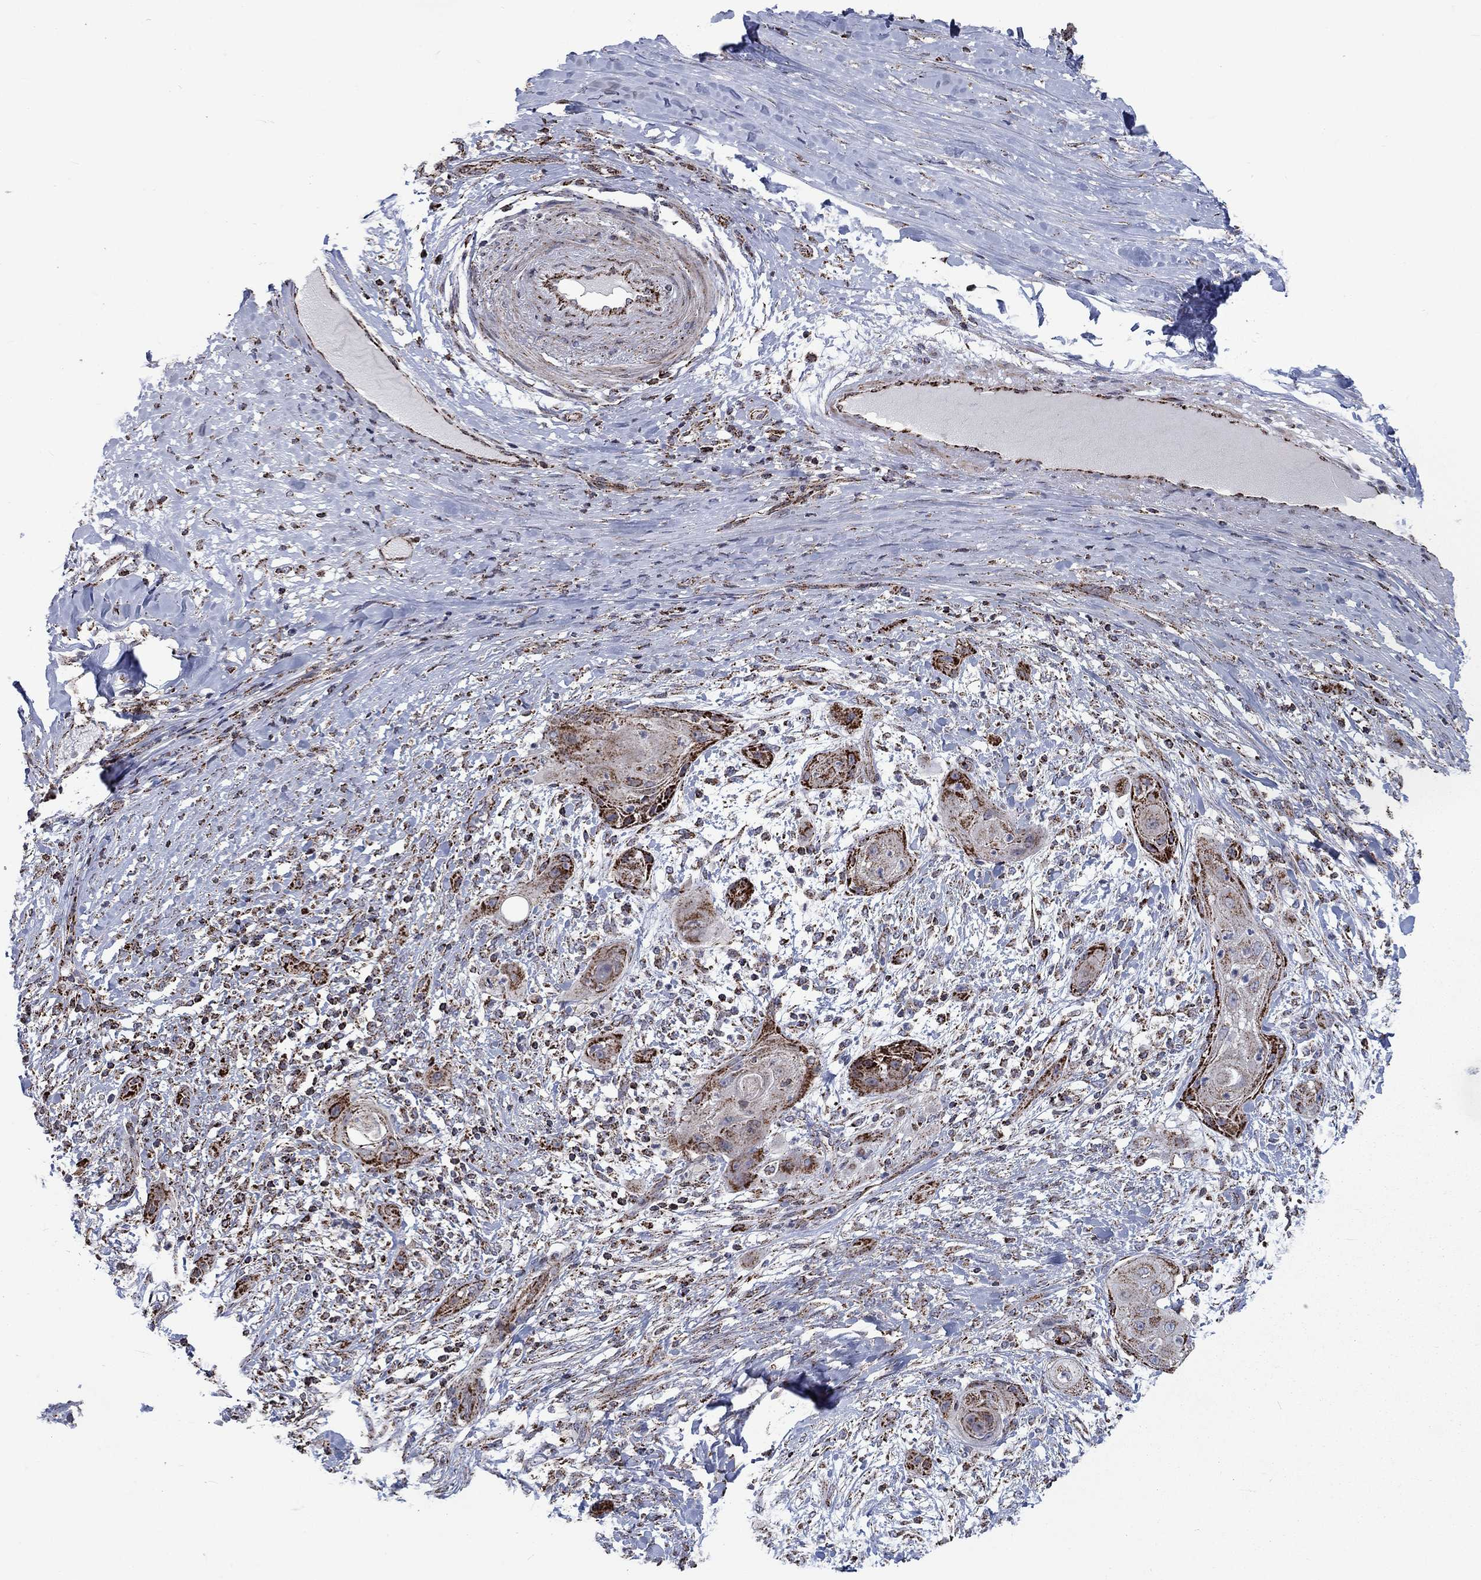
{"staining": {"intensity": "strong", "quantity": "25%-75%", "location": "cytoplasmic/membranous"}, "tissue": "skin cancer", "cell_type": "Tumor cells", "image_type": "cancer", "snomed": [{"axis": "morphology", "description": "Squamous cell carcinoma, NOS"}, {"axis": "topography", "description": "Skin"}], "caption": "Protein staining reveals strong cytoplasmic/membranous positivity in approximately 25%-75% of tumor cells in skin squamous cell carcinoma.", "gene": "MOAP1", "patient": {"sex": "male", "age": 62}}